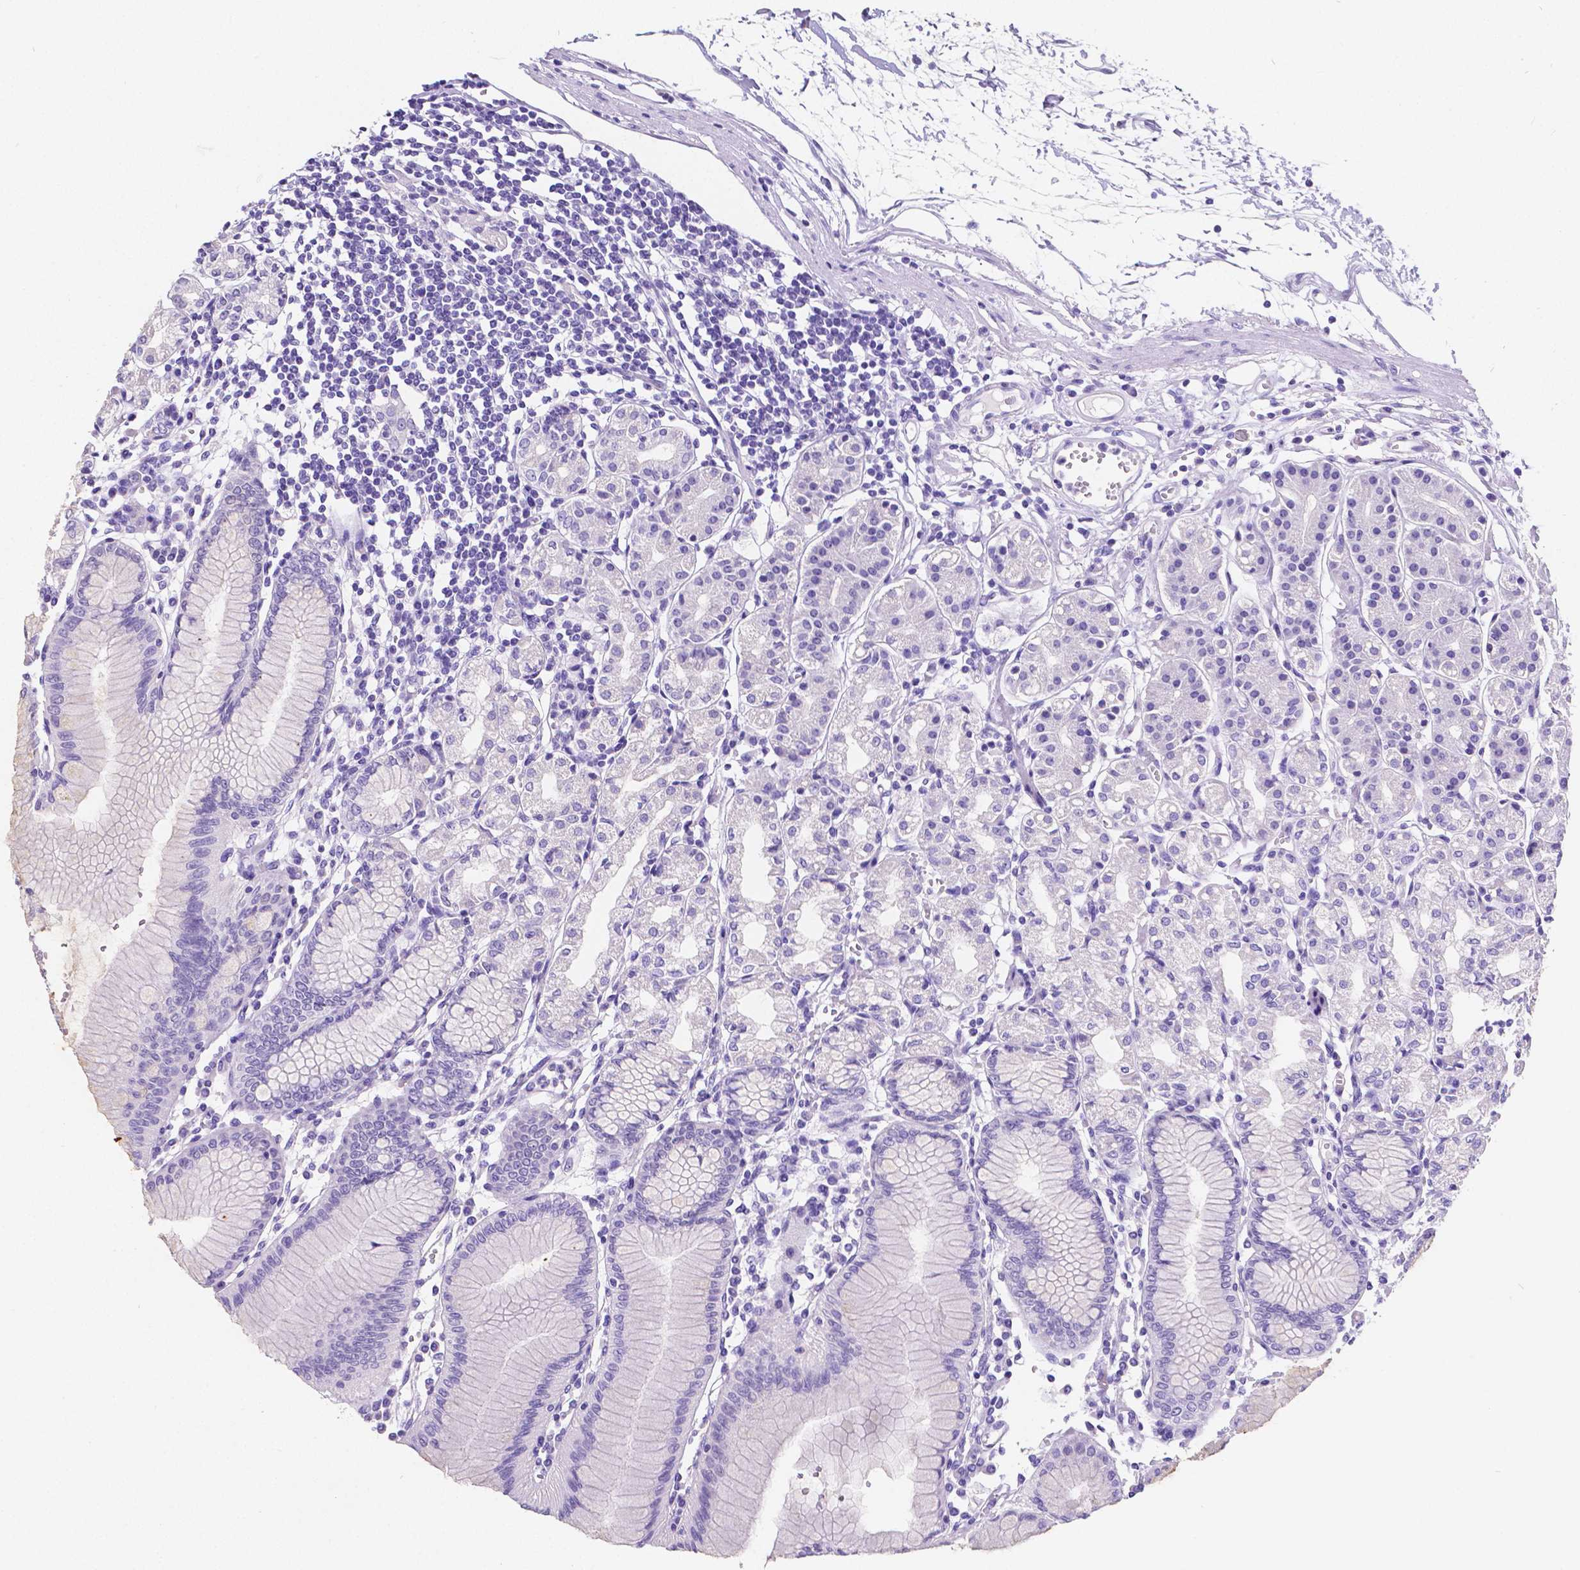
{"staining": {"intensity": "negative", "quantity": "none", "location": "none"}, "tissue": "stomach", "cell_type": "Glandular cells", "image_type": "normal", "snomed": [{"axis": "morphology", "description": "Normal tissue, NOS"}, {"axis": "topography", "description": "Skeletal muscle"}, {"axis": "topography", "description": "Stomach"}], "caption": "Photomicrograph shows no protein positivity in glandular cells of benign stomach.", "gene": "SATB2", "patient": {"sex": "female", "age": 57}}